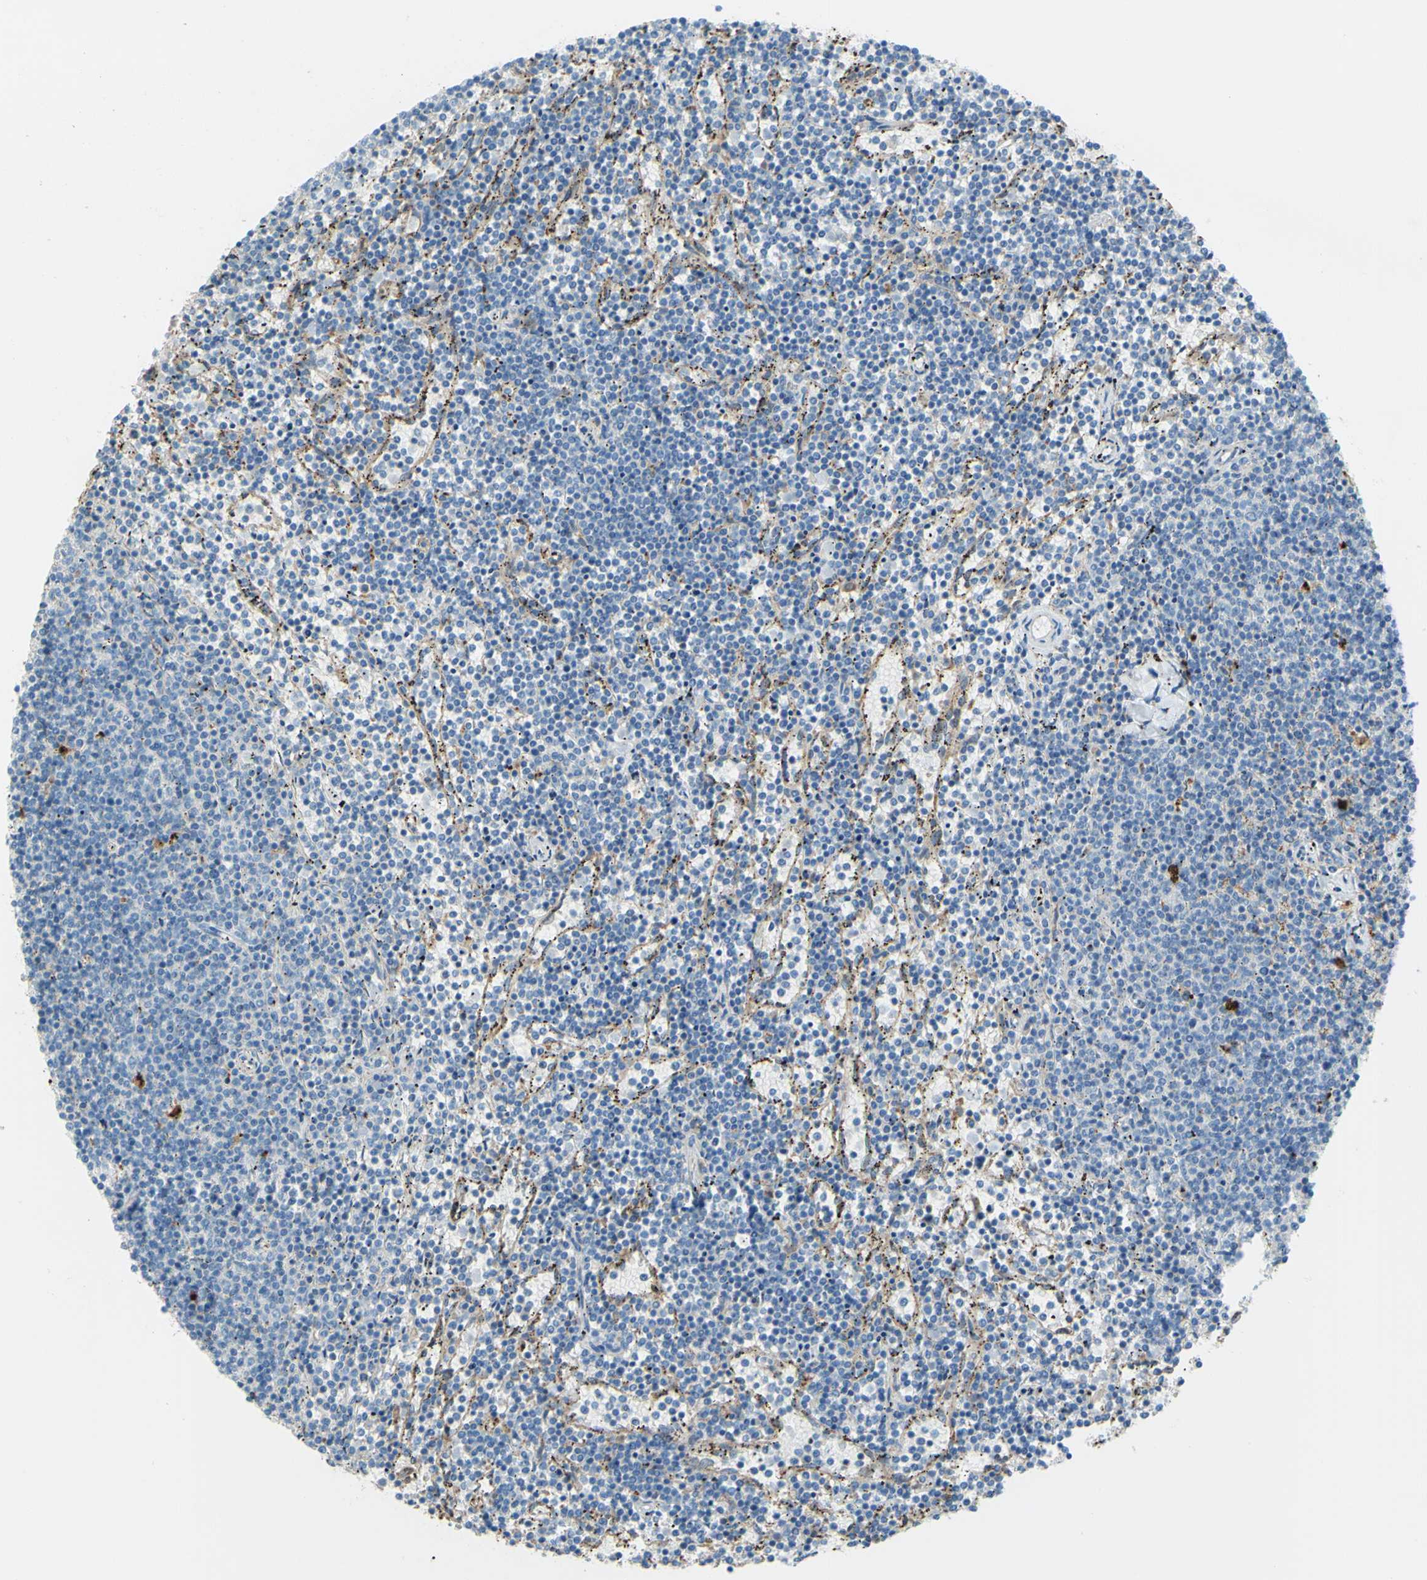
{"staining": {"intensity": "negative", "quantity": "none", "location": "none"}, "tissue": "lymphoma", "cell_type": "Tumor cells", "image_type": "cancer", "snomed": [{"axis": "morphology", "description": "Malignant lymphoma, non-Hodgkin's type, Low grade"}, {"axis": "topography", "description": "Spleen"}], "caption": "High power microscopy photomicrograph of an immunohistochemistry histopathology image of low-grade malignant lymphoma, non-Hodgkin's type, revealing no significant positivity in tumor cells. Brightfield microscopy of immunohistochemistry stained with DAB (3,3'-diaminobenzidine) (brown) and hematoxylin (blue), captured at high magnification.", "gene": "CTSD", "patient": {"sex": "female", "age": 50}}